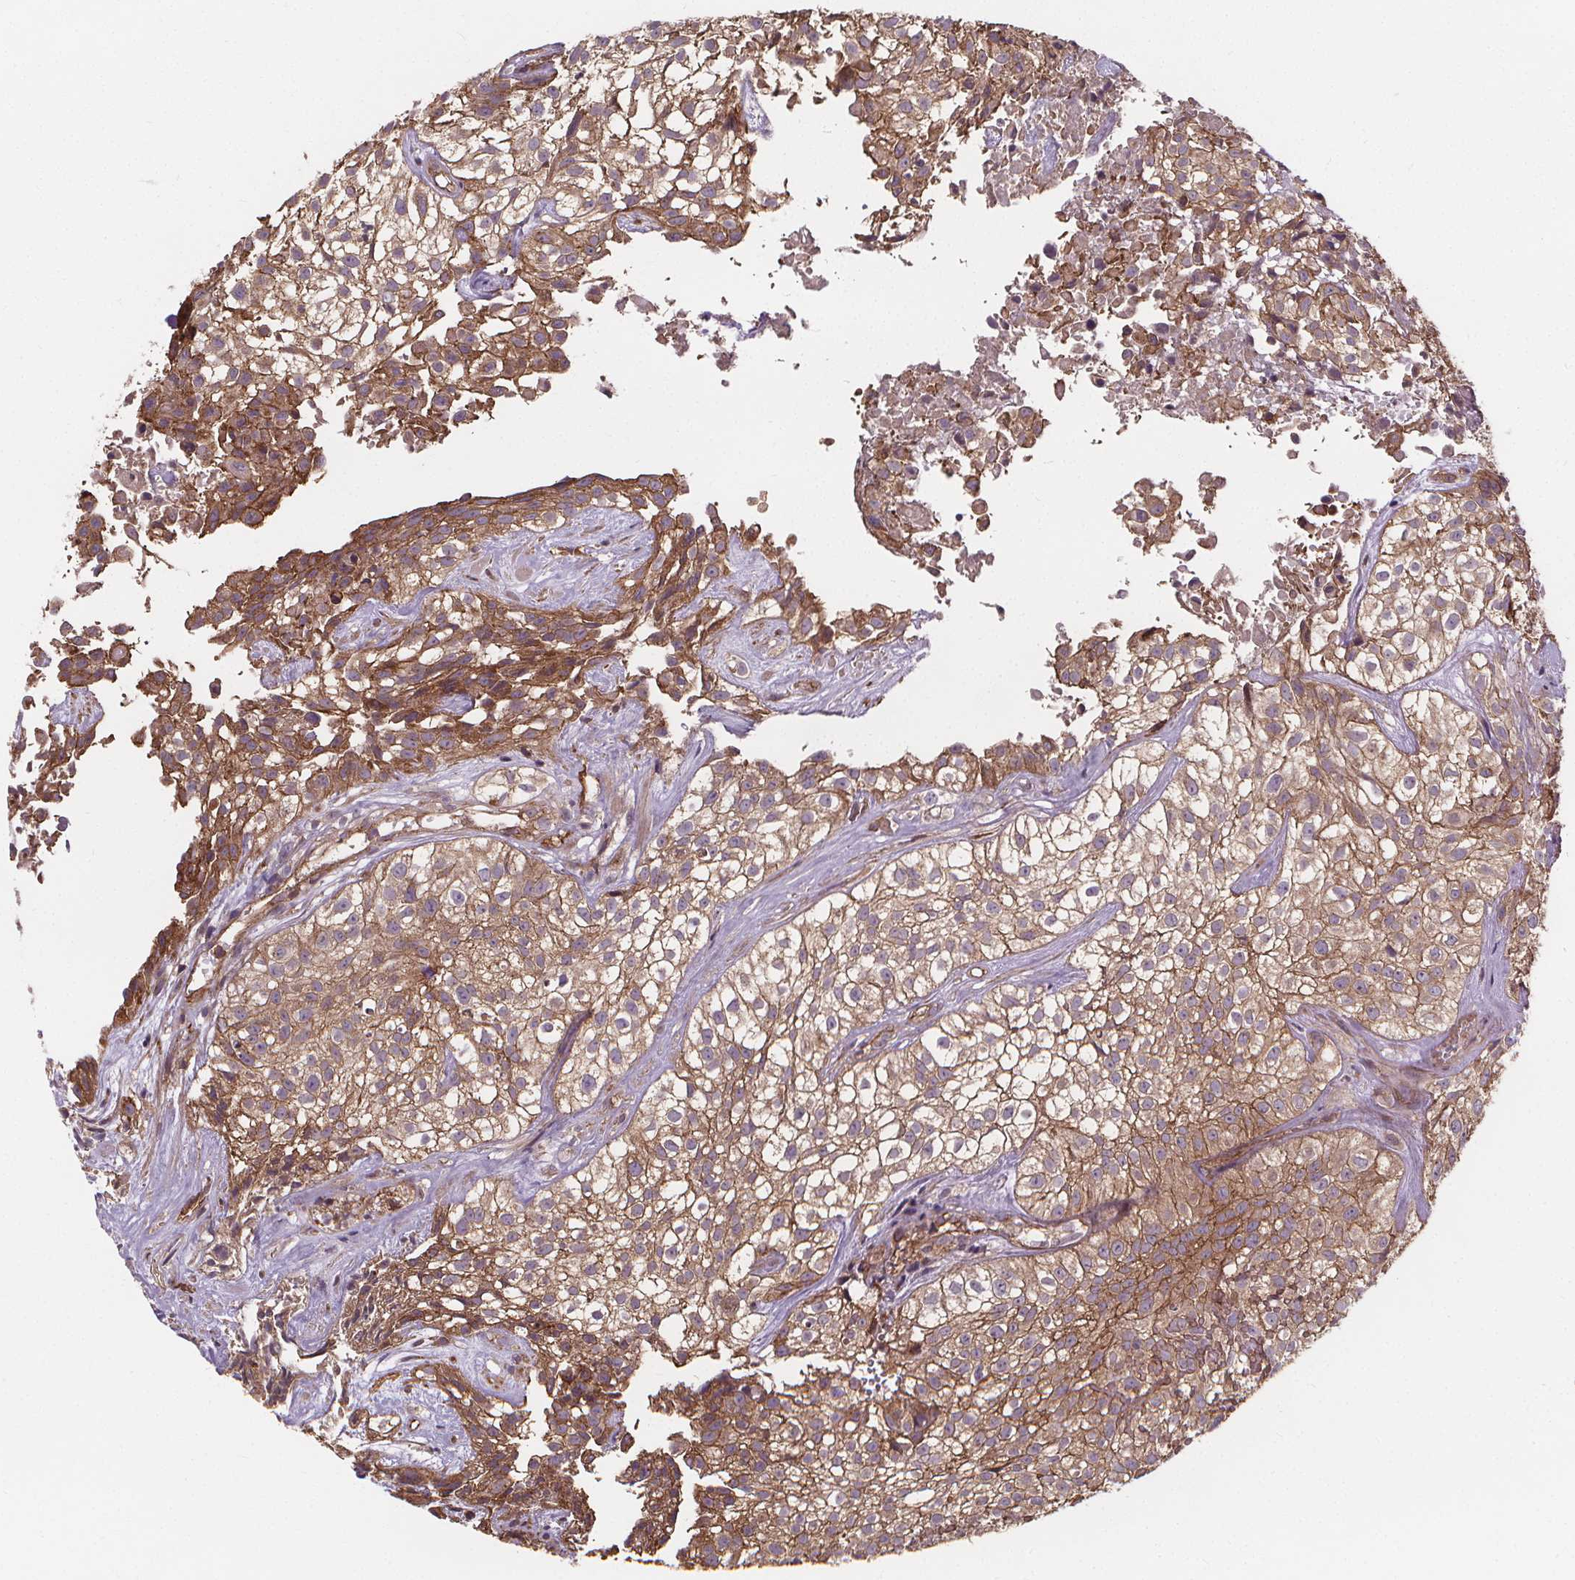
{"staining": {"intensity": "moderate", "quantity": ">75%", "location": "cytoplasmic/membranous"}, "tissue": "urothelial cancer", "cell_type": "Tumor cells", "image_type": "cancer", "snomed": [{"axis": "morphology", "description": "Urothelial carcinoma, High grade"}, {"axis": "topography", "description": "Urinary bladder"}], "caption": "Immunohistochemical staining of human urothelial cancer demonstrates medium levels of moderate cytoplasmic/membranous staining in approximately >75% of tumor cells. (brown staining indicates protein expression, while blue staining denotes nuclei).", "gene": "CLINT1", "patient": {"sex": "male", "age": 56}}